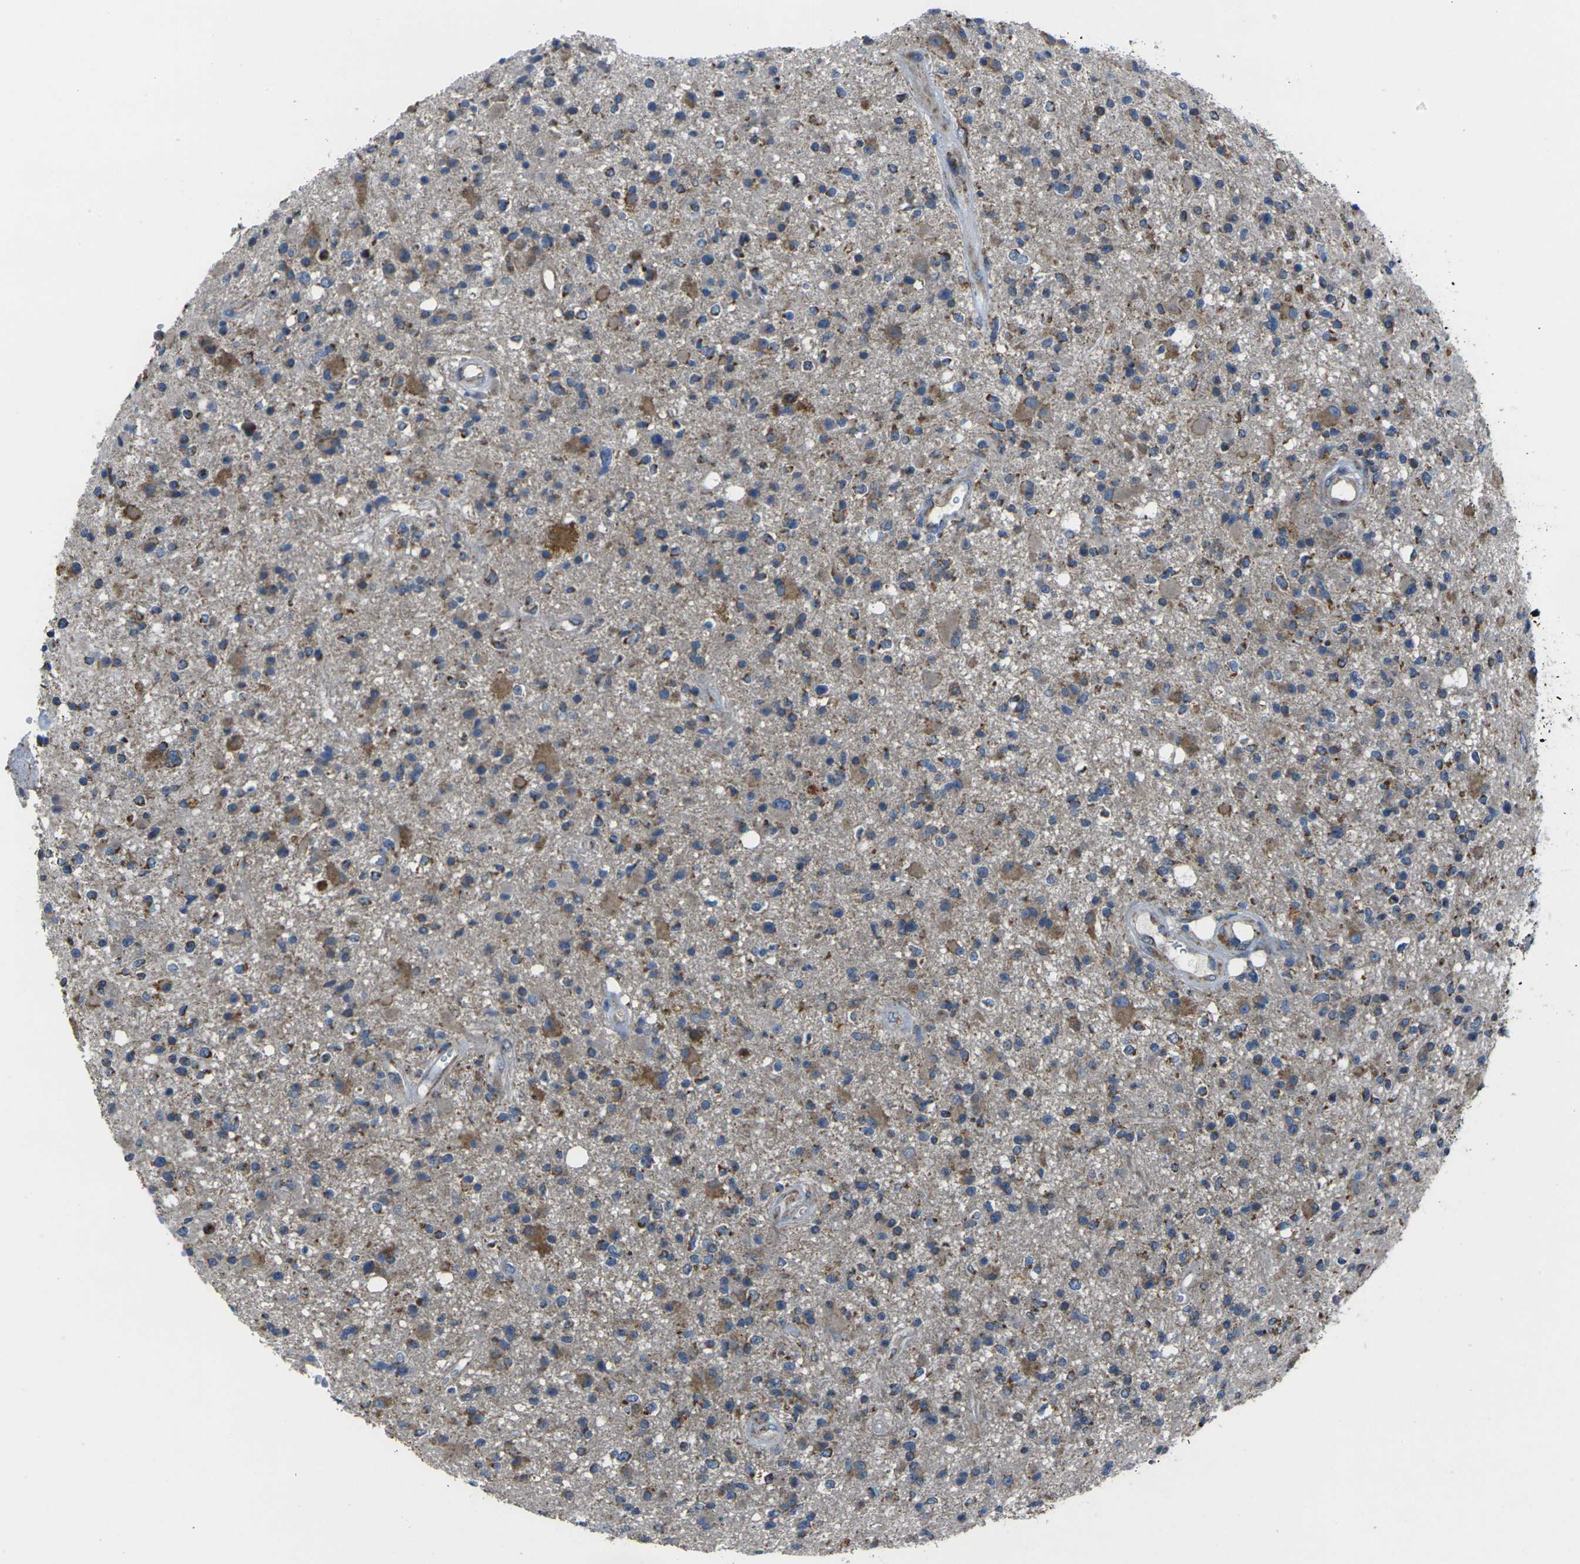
{"staining": {"intensity": "moderate", "quantity": "25%-75%", "location": "cytoplasmic/membranous"}, "tissue": "glioma", "cell_type": "Tumor cells", "image_type": "cancer", "snomed": [{"axis": "morphology", "description": "Glioma, malignant, High grade"}, {"axis": "topography", "description": "Brain"}], "caption": "Moderate cytoplasmic/membranous expression is appreciated in approximately 25%-75% of tumor cells in malignant glioma (high-grade).", "gene": "TMEM120B", "patient": {"sex": "male", "age": 33}}